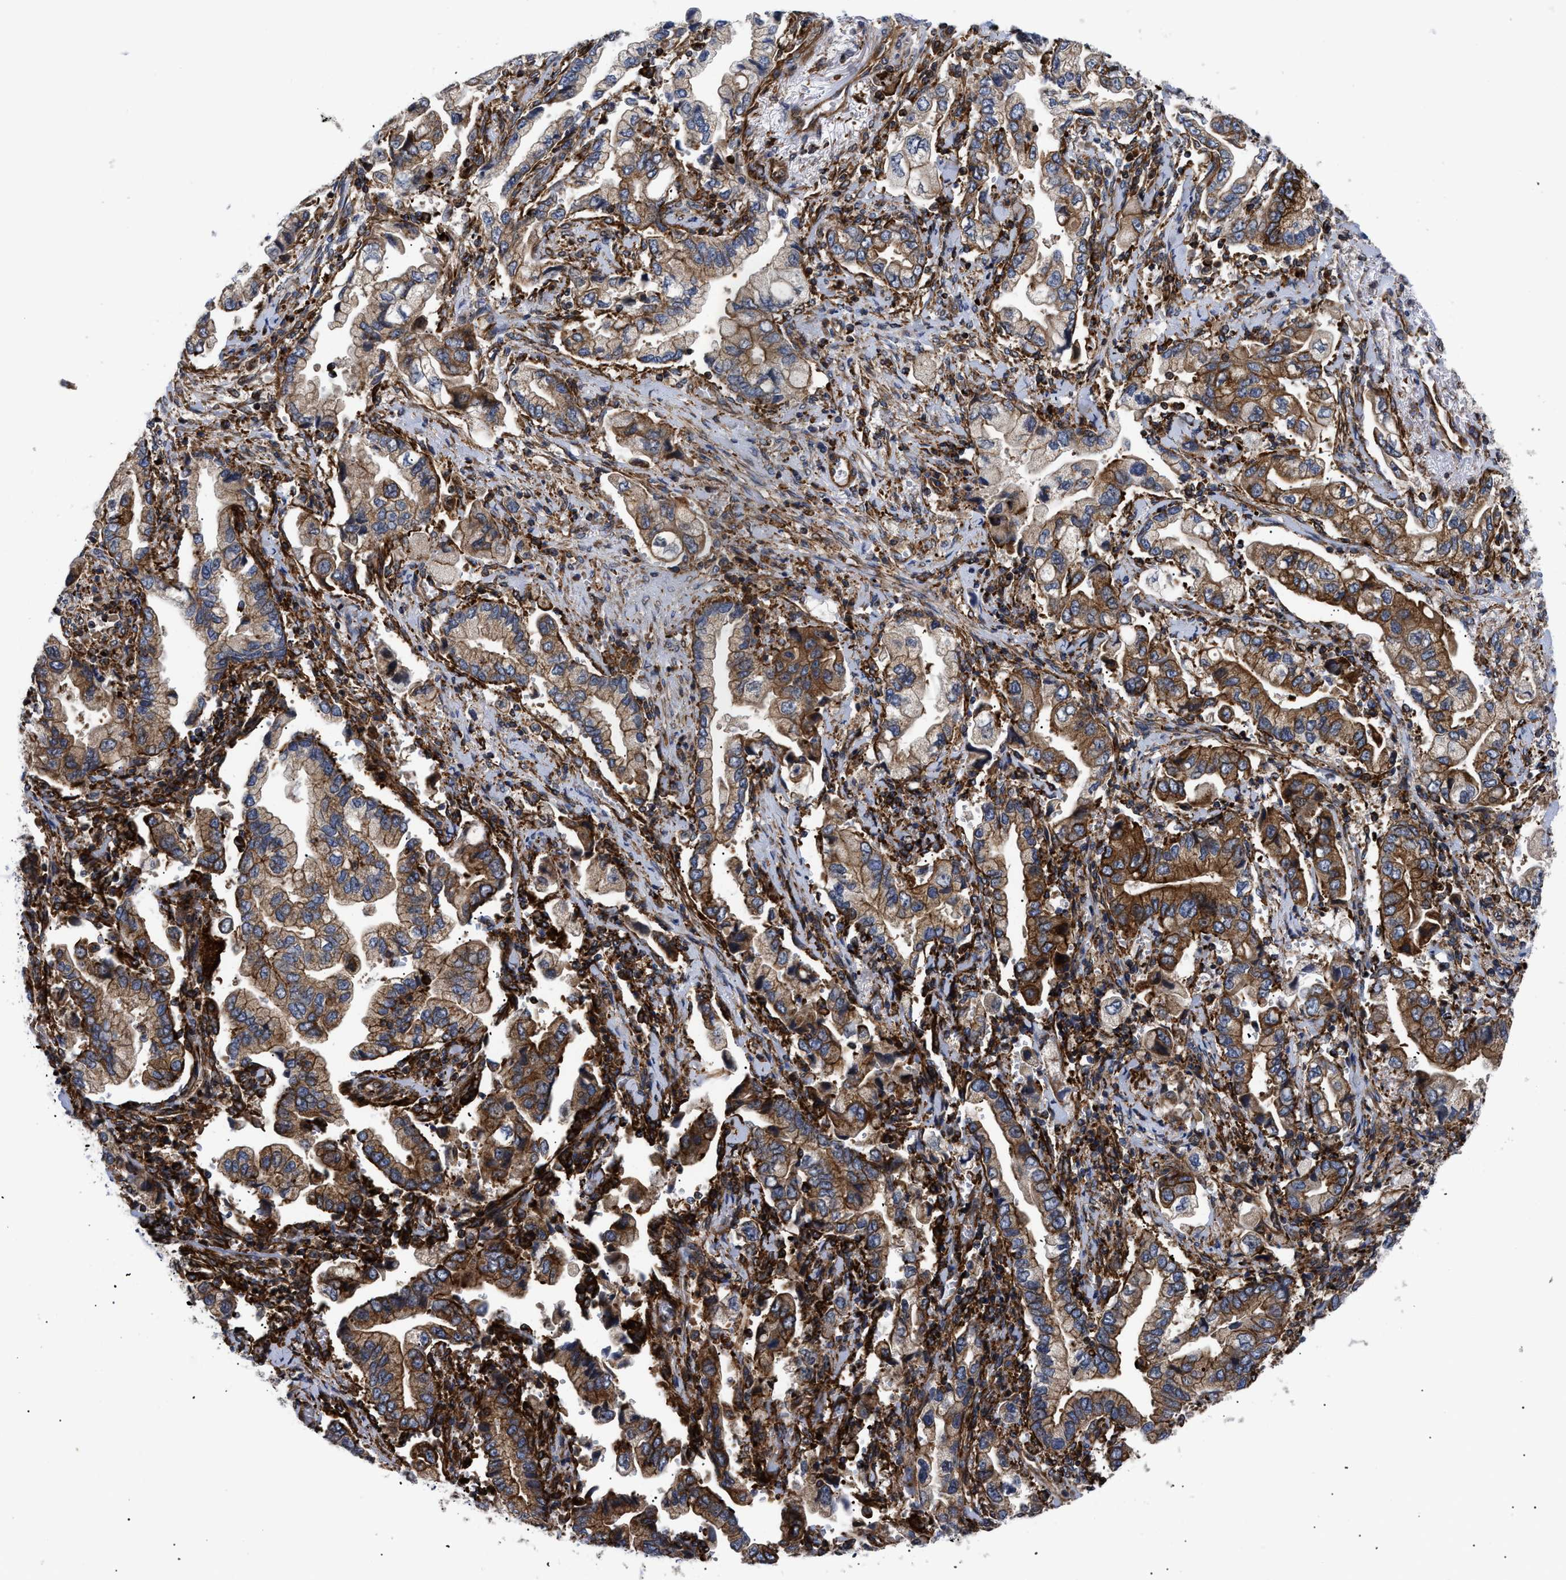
{"staining": {"intensity": "moderate", "quantity": "25%-75%", "location": "cytoplasmic/membranous"}, "tissue": "stomach cancer", "cell_type": "Tumor cells", "image_type": "cancer", "snomed": [{"axis": "morphology", "description": "Normal tissue, NOS"}, {"axis": "morphology", "description": "Adenocarcinoma, NOS"}, {"axis": "topography", "description": "Stomach"}], "caption": "Adenocarcinoma (stomach) was stained to show a protein in brown. There is medium levels of moderate cytoplasmic/membranous staining in approximately 25%-75% of tumor cells.", "gene": "SPAST", "patient": {"sex": "male", "age": 62}}